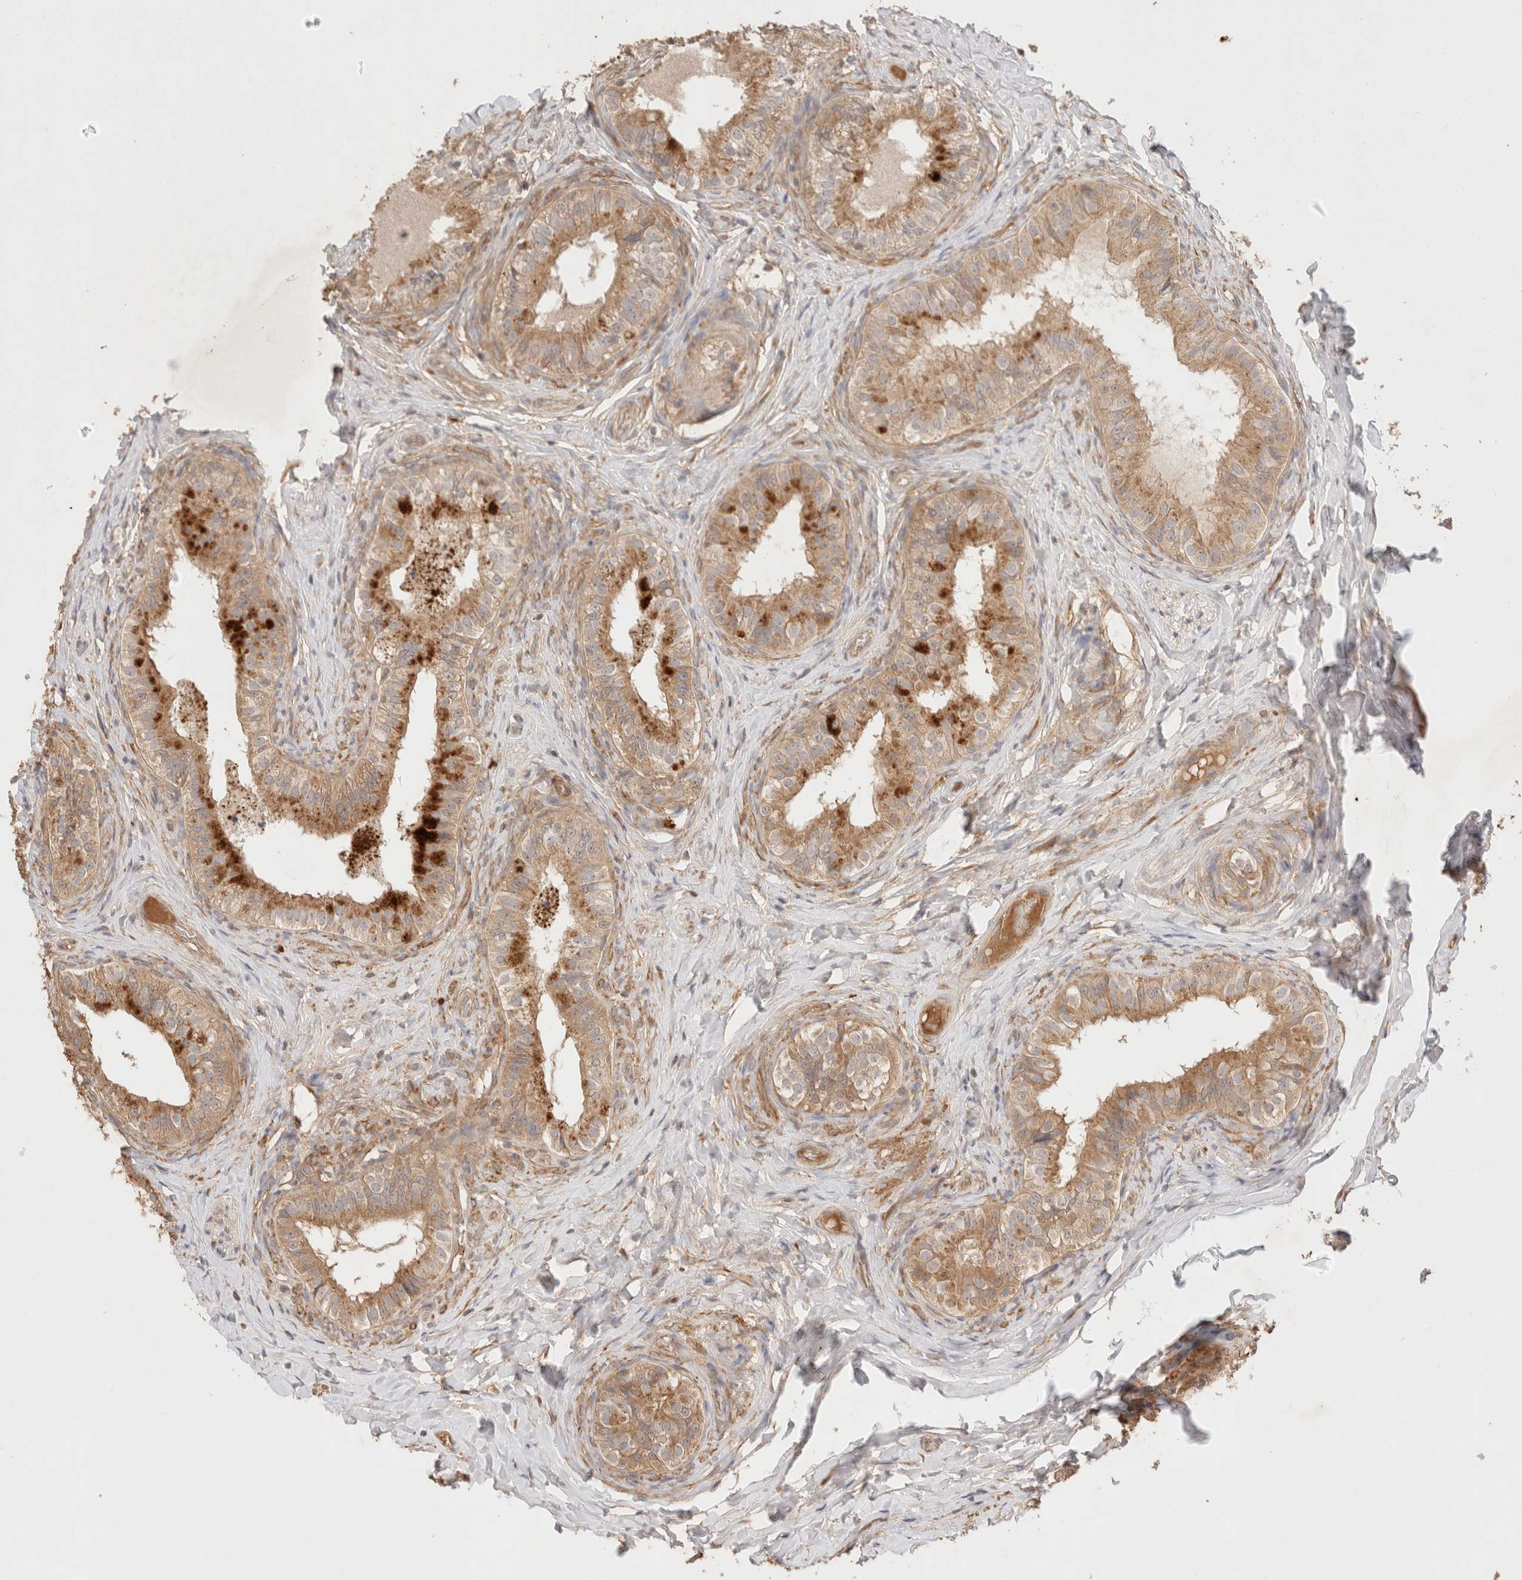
{"staining": {"intensity": "moderate", "quantity": ">75%", "location": "cytoplasmic/membranous"}, "tissue": "epididymis", "cell_type": "Glandular cells", "image_type": "normal", "snomed": [{"axis": "morphology", "description": "Normal tissue, NOS"}, {"axis": "topography", "description": "Epididymis"}], "caption": "This is an image of immunohistochemistry staining of benign epididymis, which shows moderate expression in the cytoplasmic/membranous of glandular cells.", "gene": "CARNMT1", "patient": {"sex": "male", "age": 49}}